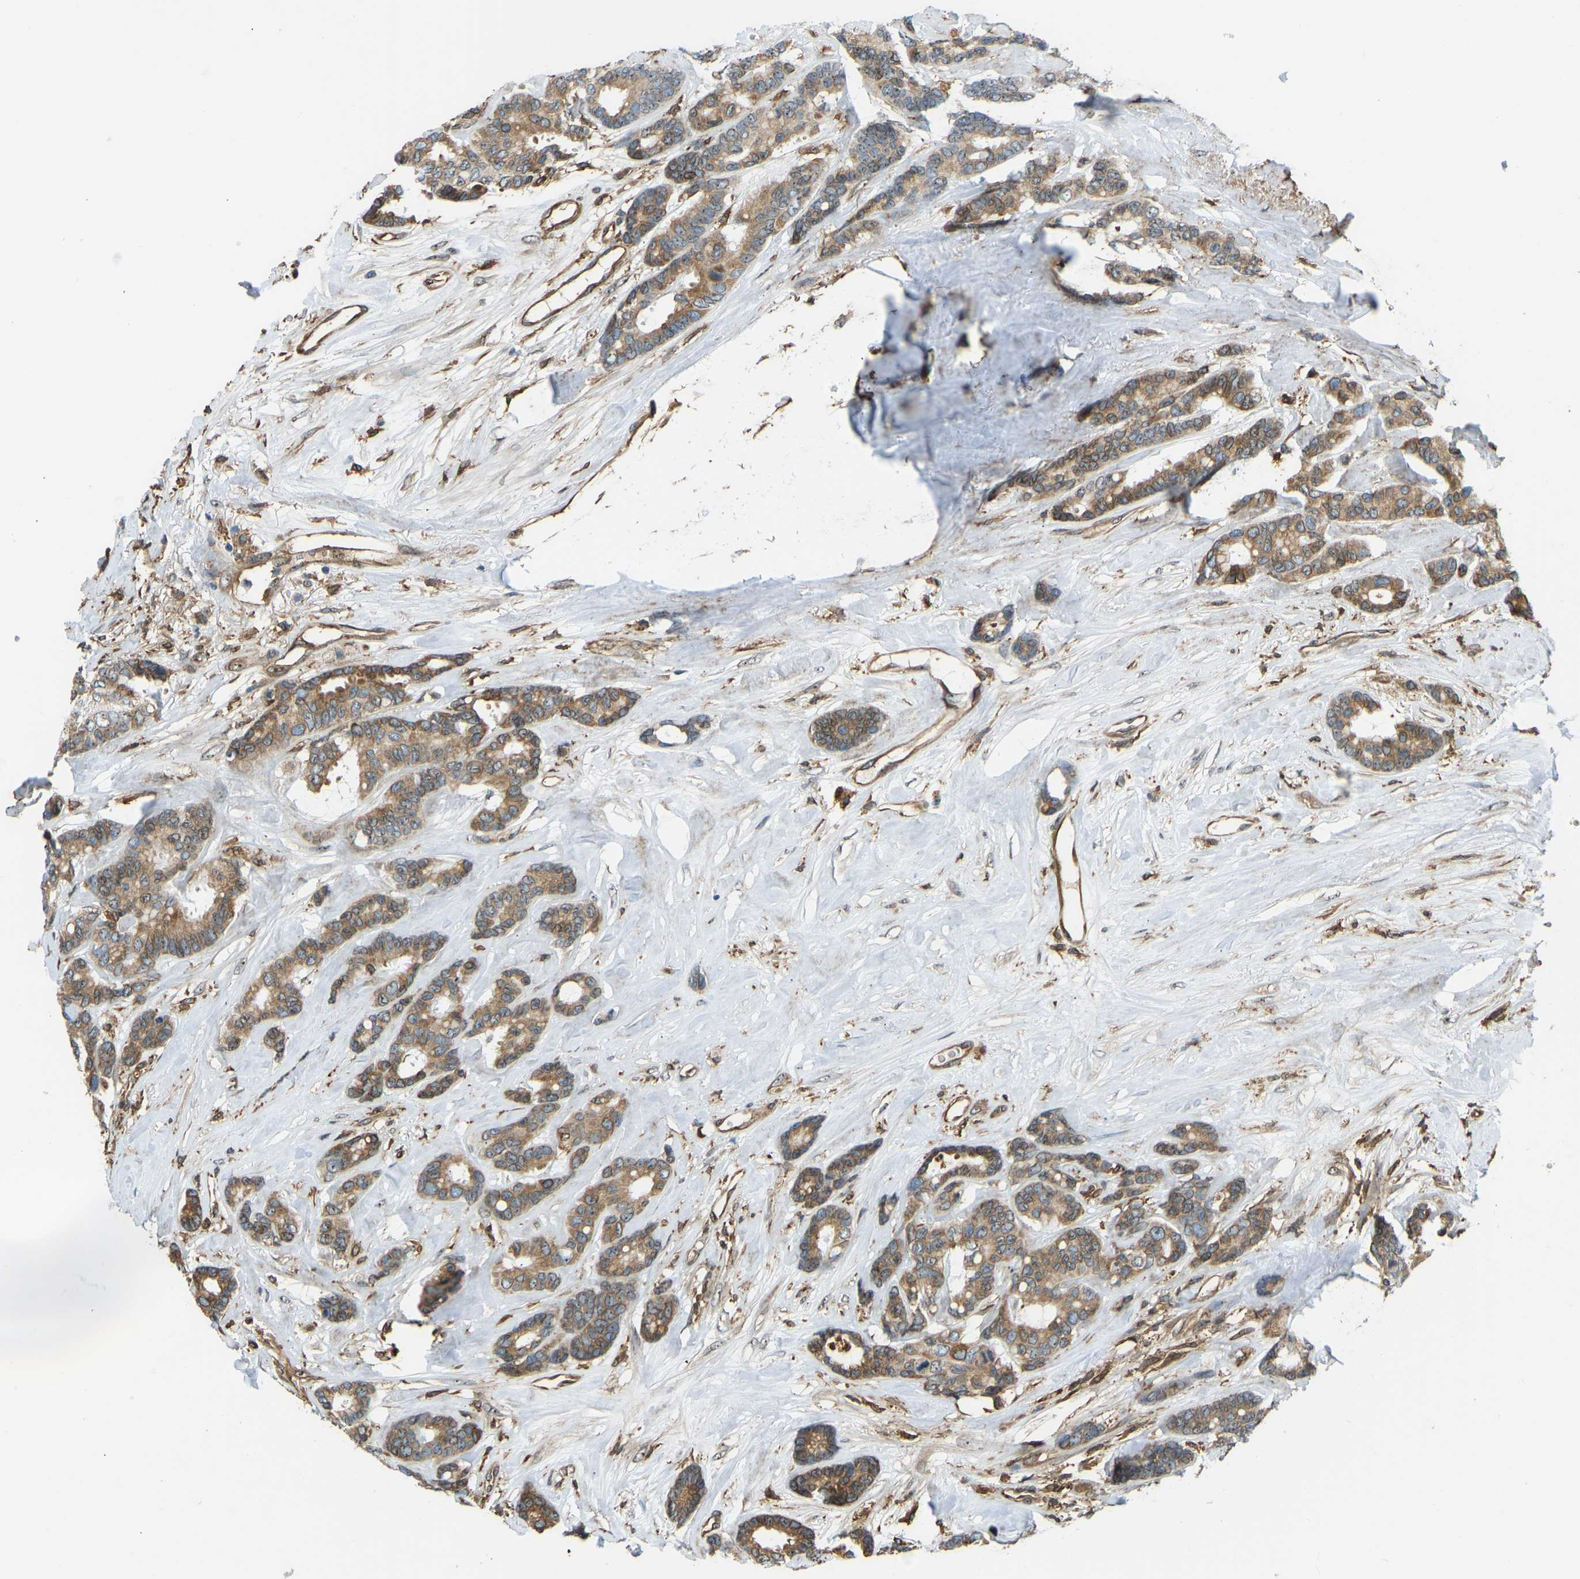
{"staining": {"intensity": "moderate", "quantity": ">75%", "location": "cytoplasmic/membranous,nuclear"}, "tissue": "breast cancer", "cell_type": "Tumor cells", "image_type": "cancer", "snomed": [{"axis": "morphology", "description": "Duct carcinoma"}, {"axis": "topography", "description": "Breast"}], "caption": "Immunohistochemical staining of human breast intraductal carcinoma shows medium levels of moderate cytoplasmic/membranous and nuclear protein positivity in about >75% of tumor cells.", "gene": "OS9", "patient": {"sex": "female", "age": 87}}